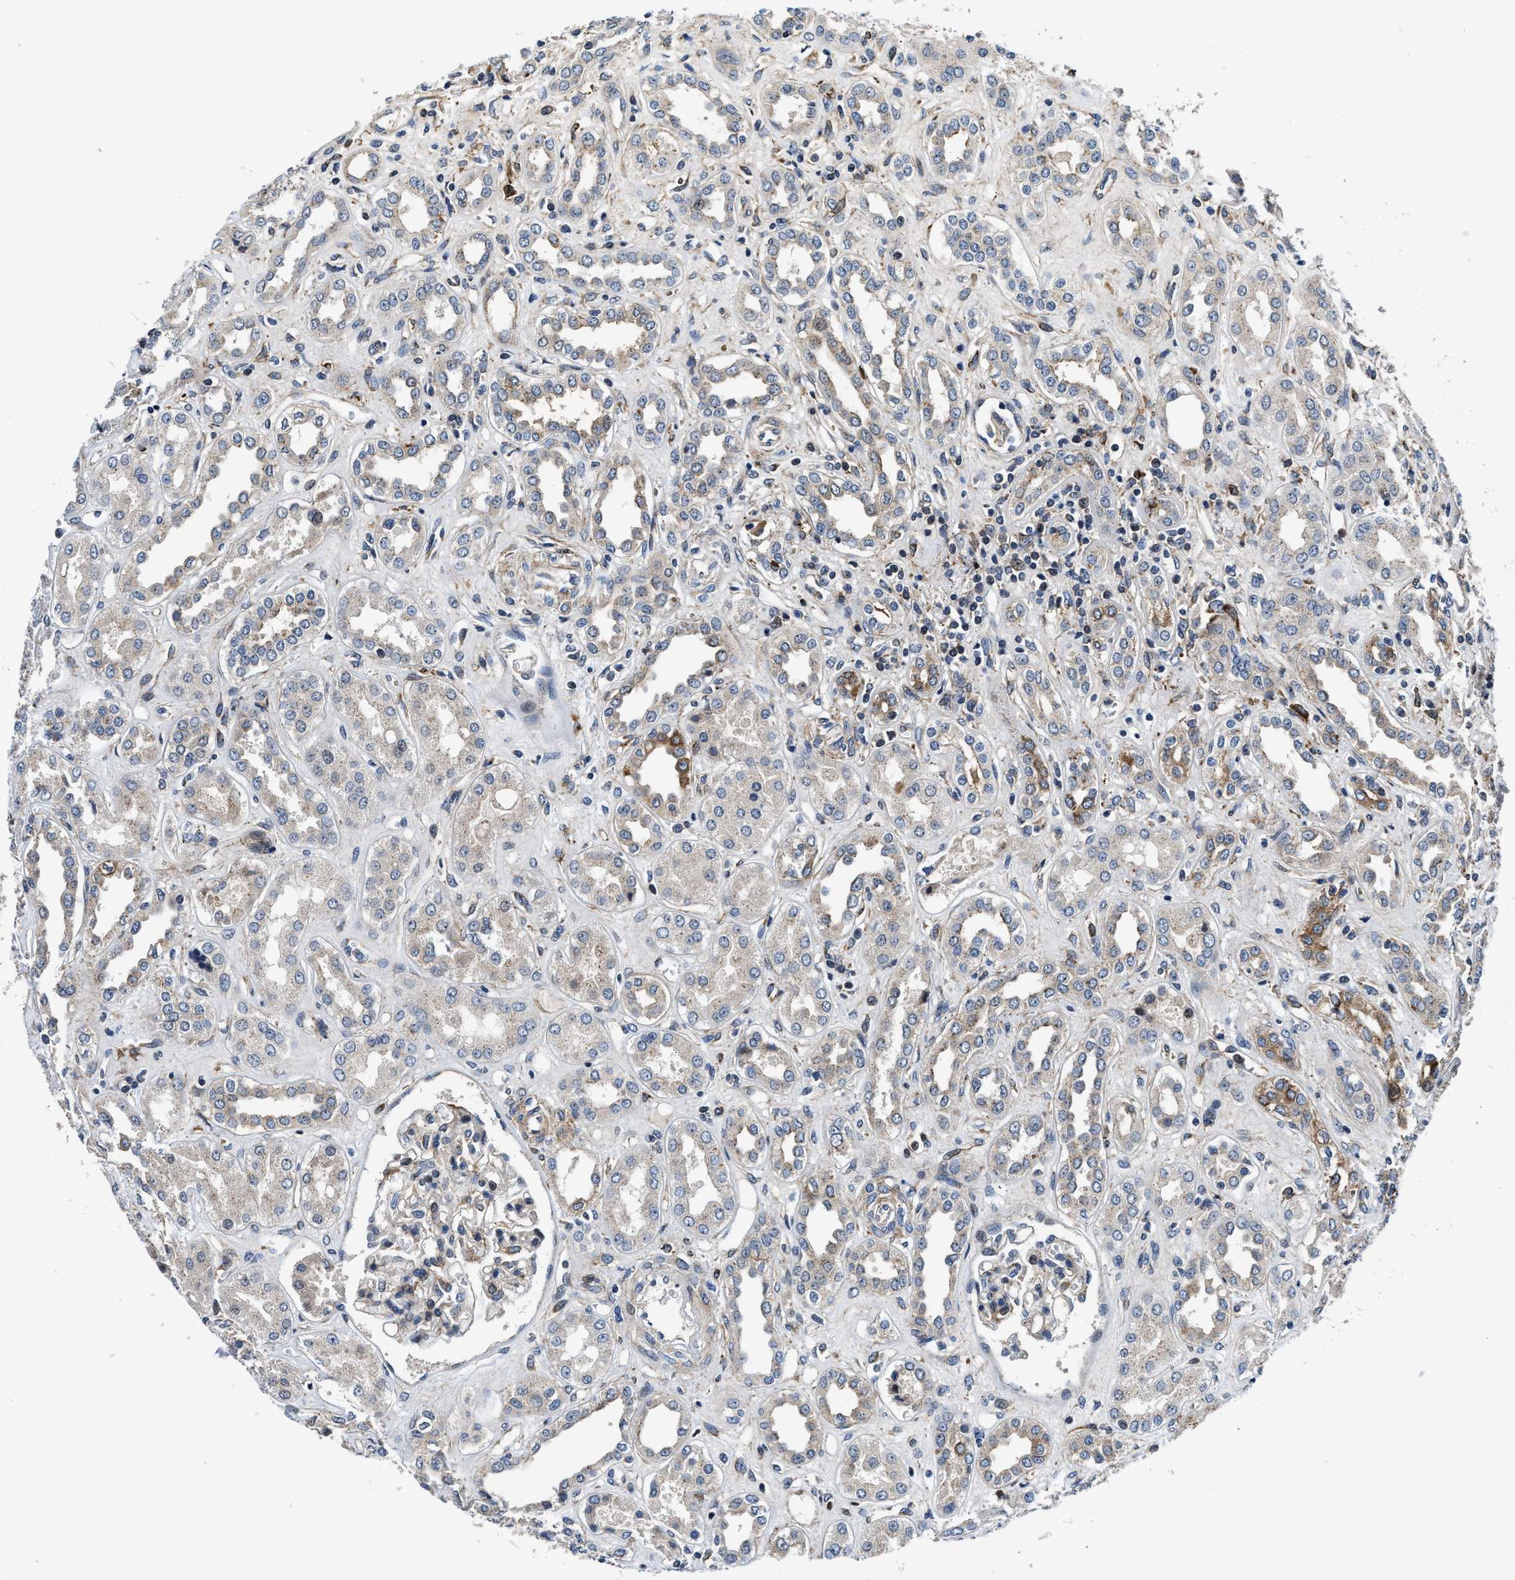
{"staining": {"intensity": "moderate", "quantity": "25%-75%", "location": "cytoplasmic/membranous,nuclear"}, "tissue": "kidney", "cell_type": "Cells in glomeruli", "image_type": "normal", "snomed": [{"axis": "morphology", "description": "Normal tissue, NOS"}, {"axis": "topography", "description": "Kidney"}], "caption": "About 25%-75% of cells in glomeruli in normal kidney exhibit moderate cytoplasmic/membranous,nuclear protein staining as visualized by brown immunohistochemical staining.", "gene": "C2orf66", "patient": {"sex": "male", "age": 59}}